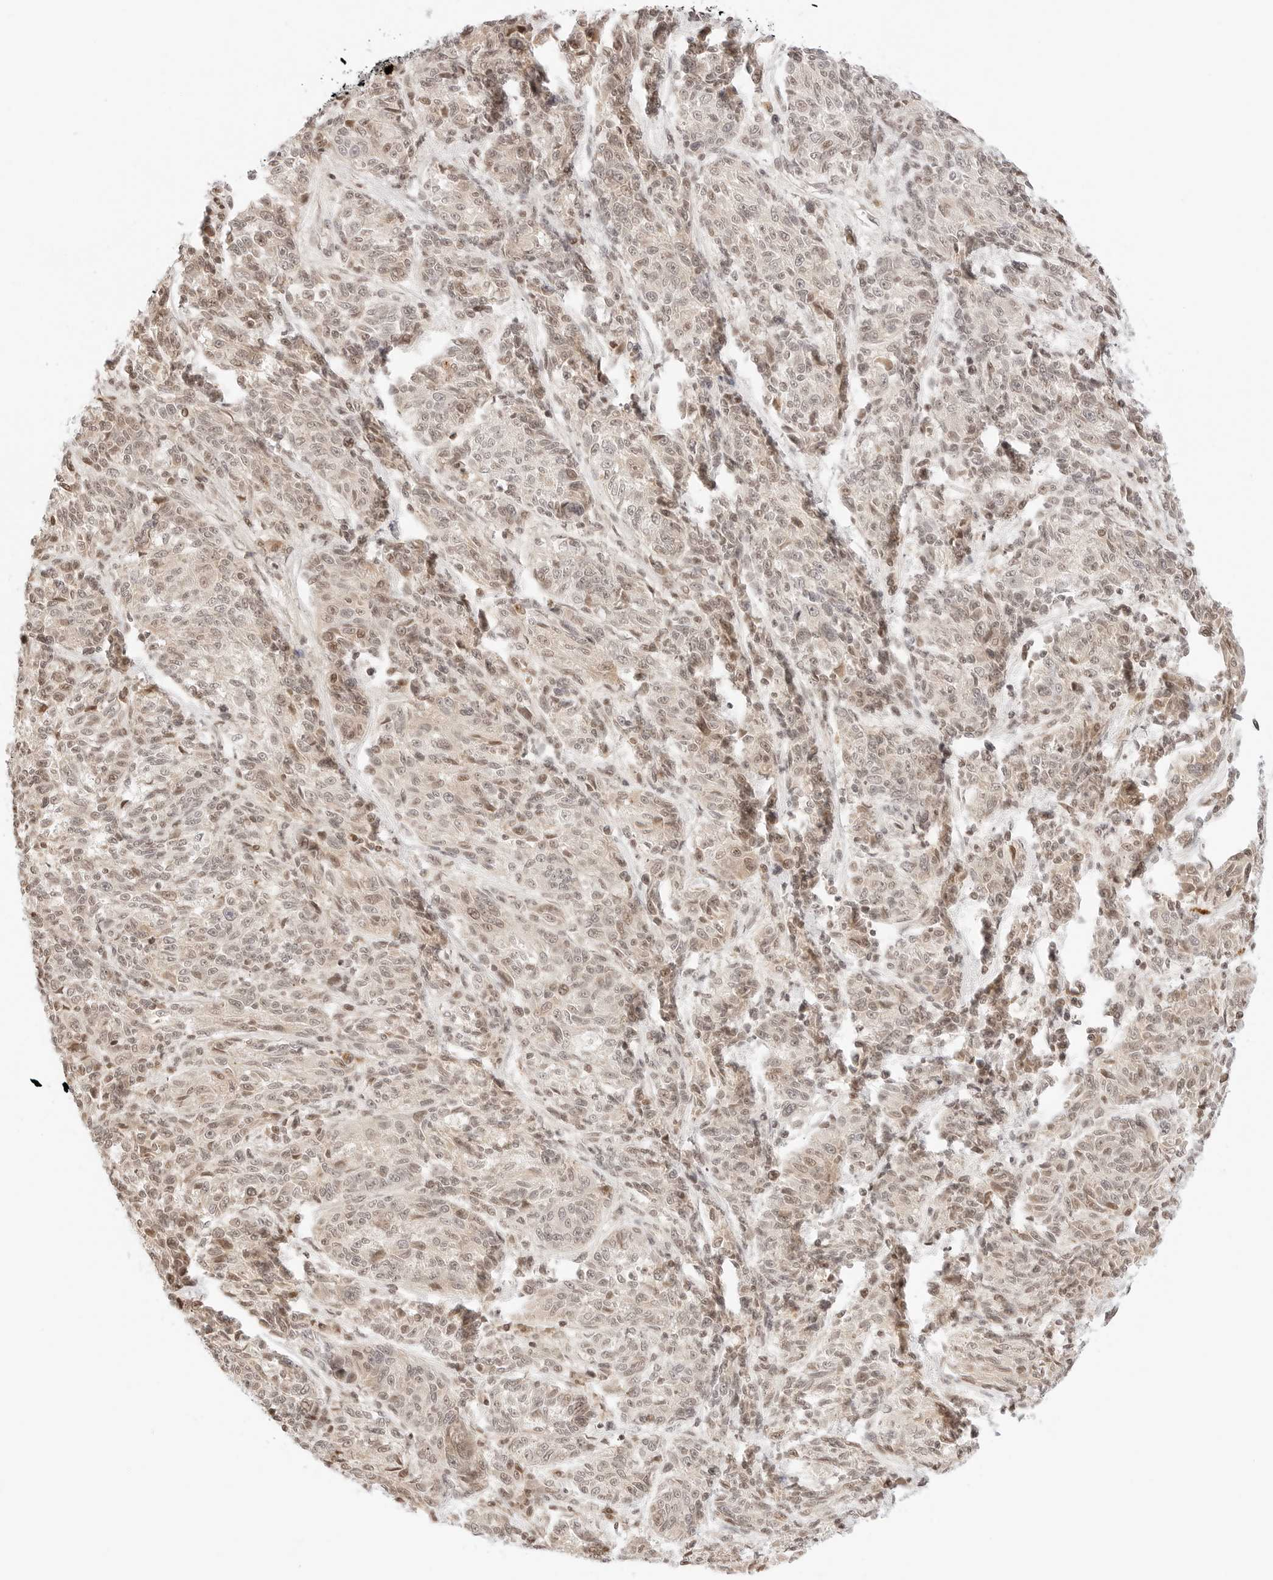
{"staining": {"intensity": "weak", "quantity": "25%-75%", "location": "cytoplasmic/membranous,nuclear"}, "tissue": "melanoma", "cell_type": "Tumor cells", "image_type": "cancer", "snomed": [{"axis": "morphology", "description": "Malignant melanoma, NOS"}, {"axis": "topography", "description": "Skin"}], "caption": "Protein analysis of melanoma tissue reveals weak cytoplasmic/membranous and nuclear positivity in approximately 25%-75% of tumor cells.", "gene": "RPS6KL1", "patient": {"sex": "male", "age": 53}}